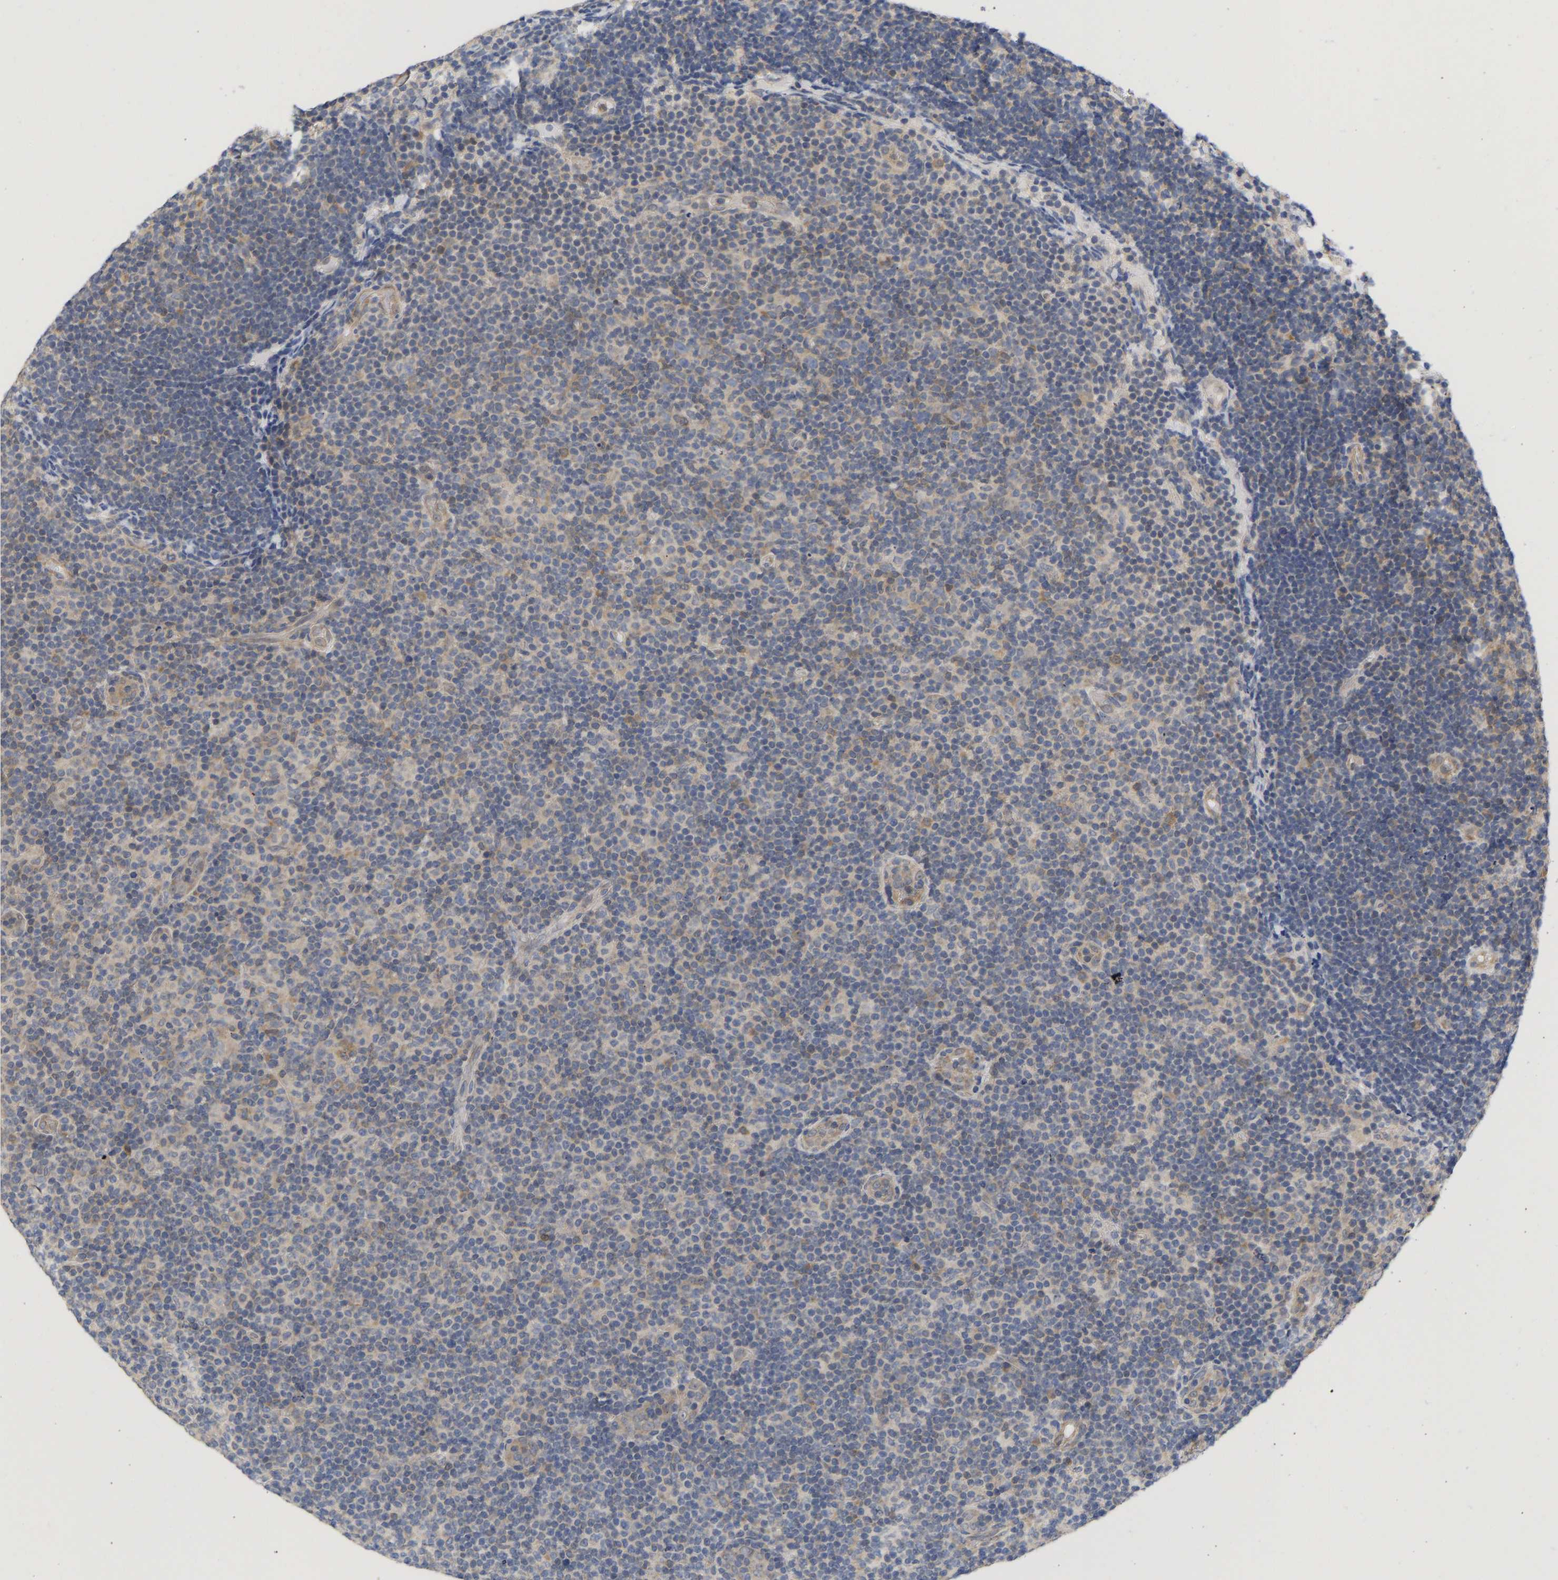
{"staining": {"intensity": "weak", "quantity": "<25%", "location": "cytoplasmic/membranous"}, "tissue": "lymphoma", "cell_type": "Tumor cells", "image_type": "cancer", "snomed": [{"axis": "morphology", "description": "Malignant lymphoma, non-Hodgkin's type, Low grade"}, {"axis": "topography", "description": "Lymph node"}], "caption": "Tumor cells are negative for brown protein staining in malignant lymphoma, non-Hodgkin's type (low-grade).", "gene": "MAP2K3", "patient": {"sex": "male", "age": 83}}